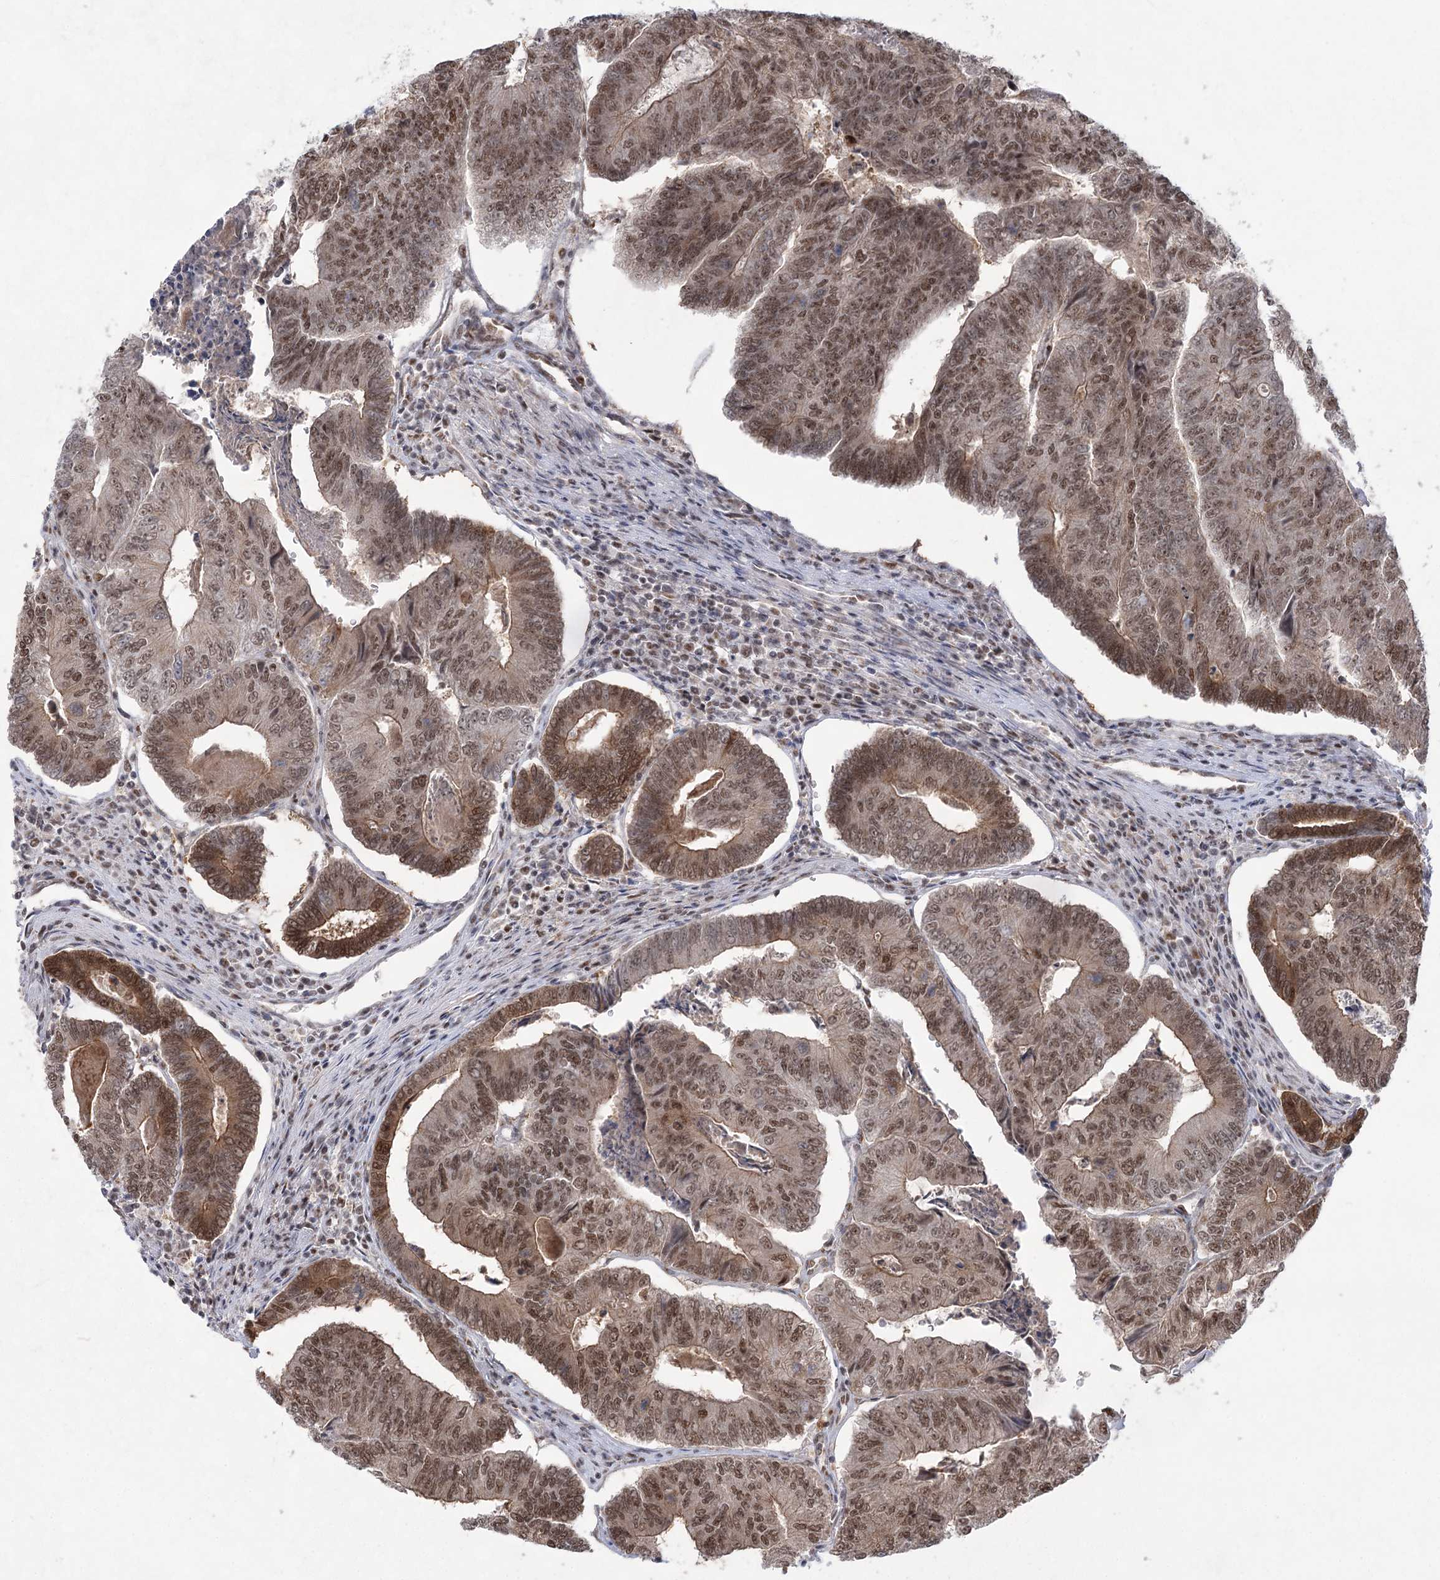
{"staining": {"intensity": "moderate", "quantity": ">75%", "location": "cytoplasmic/membranous,nuclear"}, "tissue": "colorectal cancer", "cell_type": "Tumor cells", "image_type": "cancer", "snomed": [{"axis": "morphology", "description": "Adenocarcinoma, NOS"}, {"axis": "topography", "description": "Colon"}], "caption": "Adenocarcinoma (colorectal) stained with immunohistochemistry exhibits moderate cytoplasmic/membranous and nuclear staining in approximately >75% of tumor cells.", "gene": "ZCCHC8", "patient": {"sex": "female", "age": 67}}